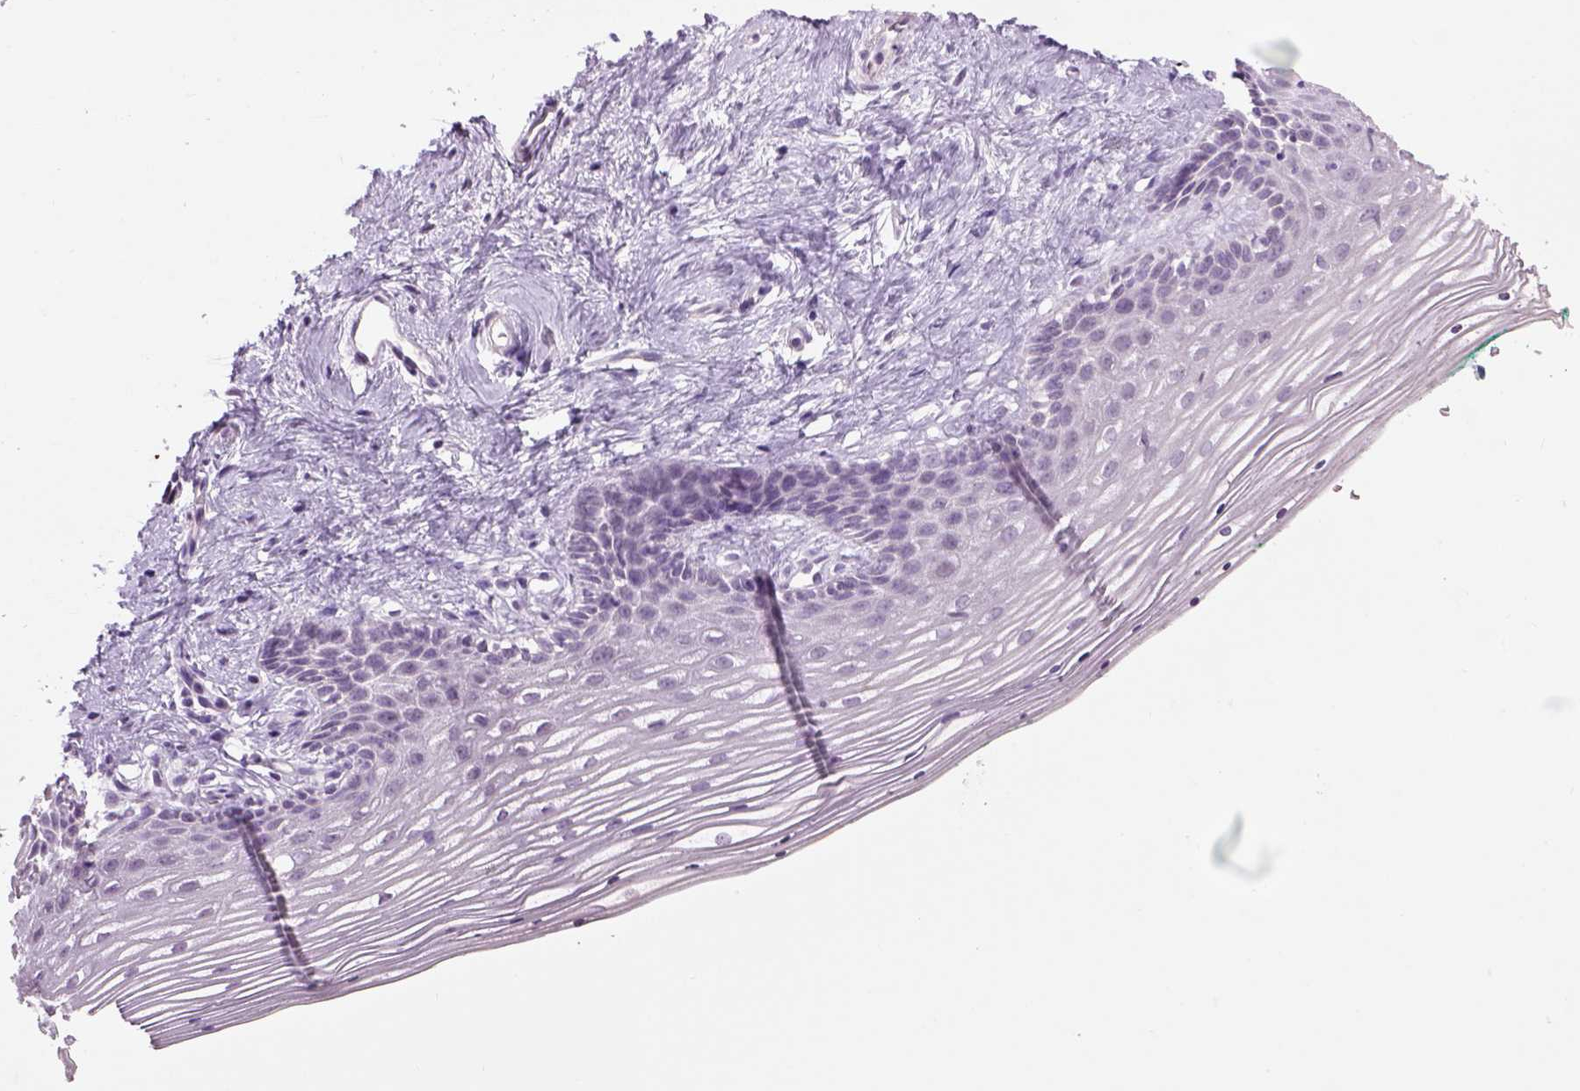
{"staining": {"intensity": "negative", "quantity": "none", "location": "none"}, "tissue": "vagina", "cell_type": "Squamous epithelial cells", "image_type": "normal", "snomed": [{"axis": "morphology", "description": "Normal tissue, NOS"}, {"axis": "topography", "description": "Vagina"}], "caption": "The histopathology image demonstrates no significant expression in squamous epithelial cells of vagina.", "gene": "GABRB2", "patient": {"sex": "female", "age": 42}}